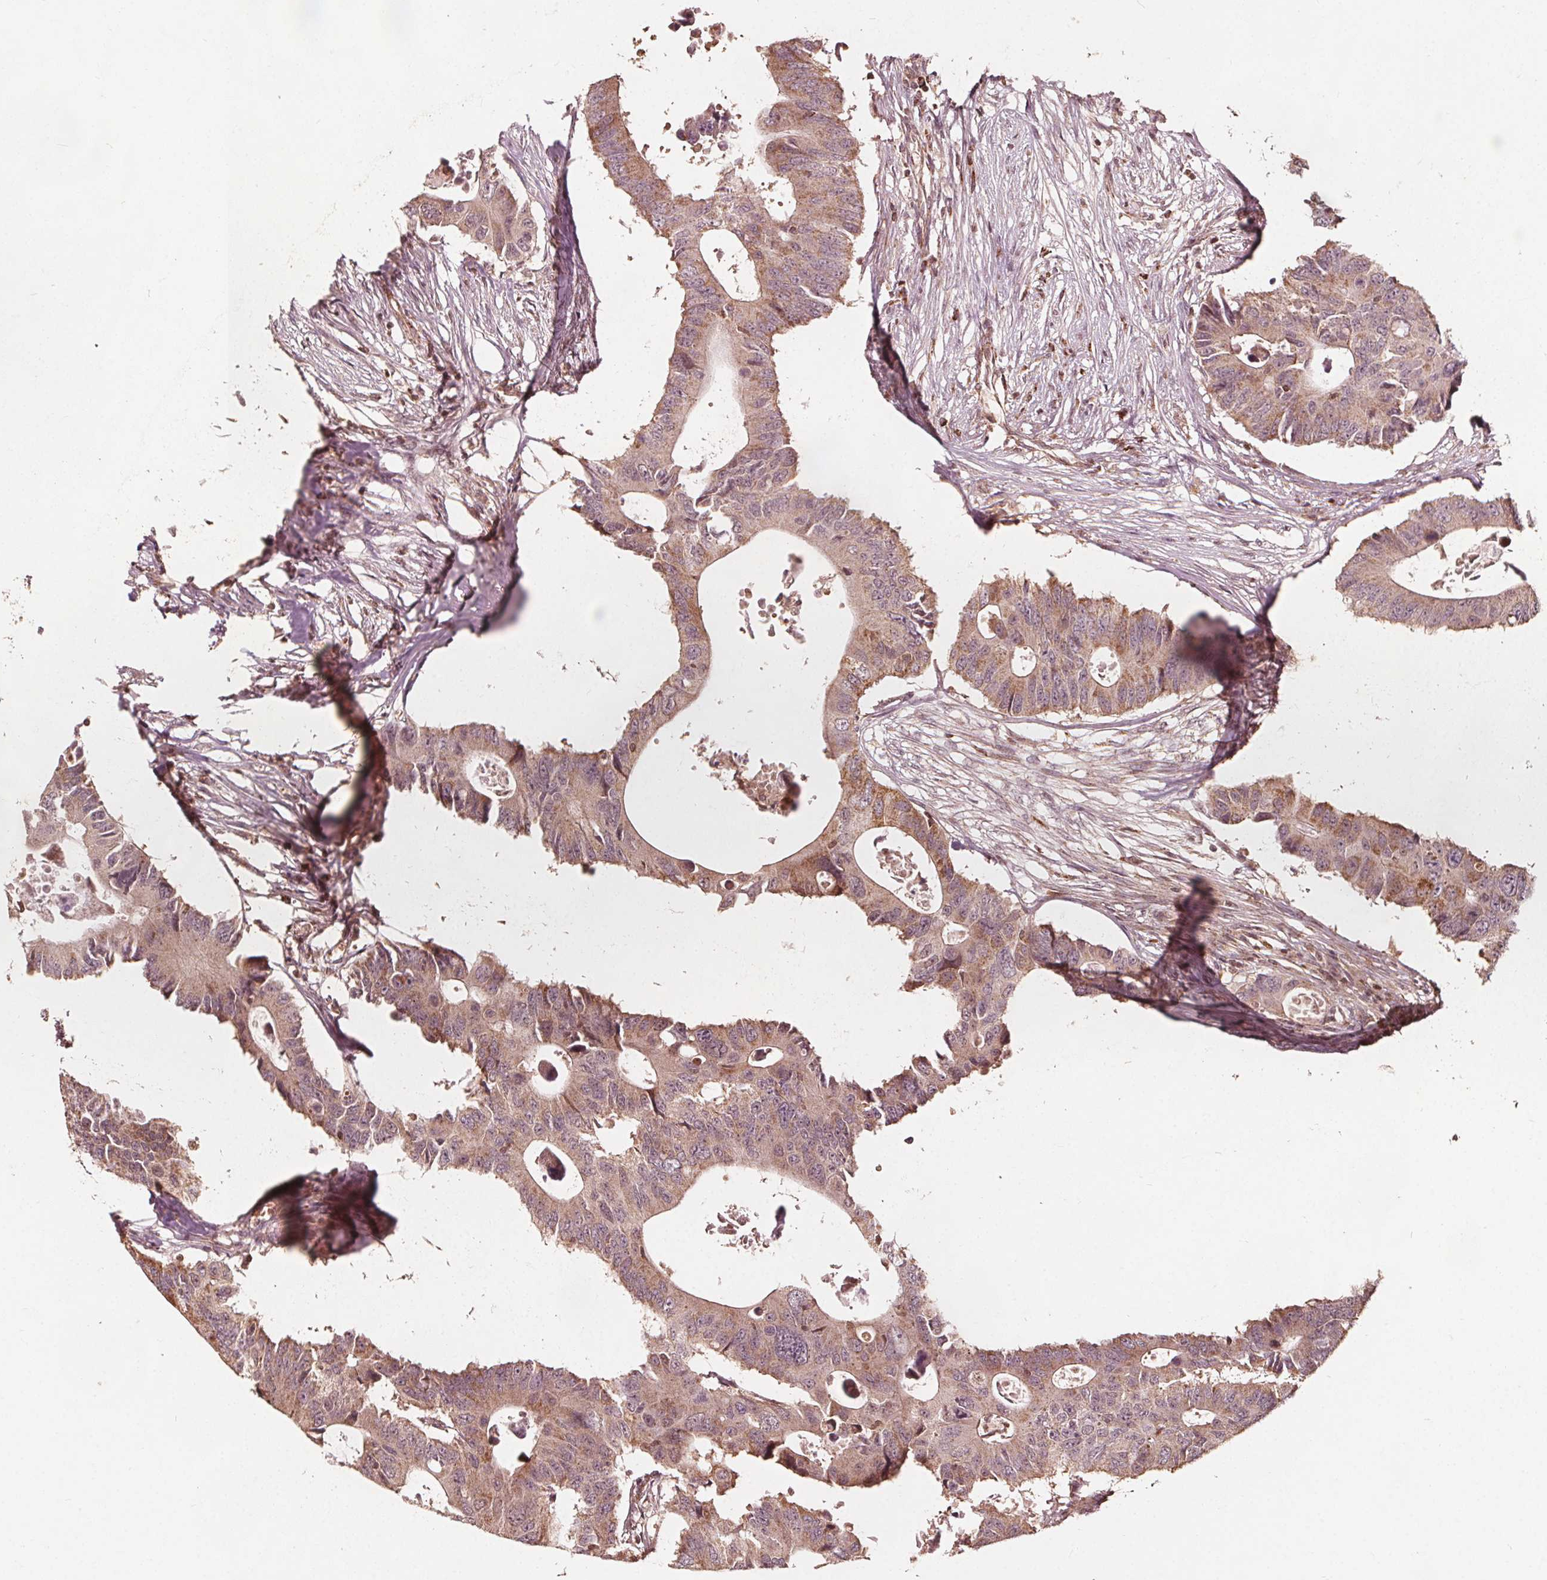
{"staining": {"intensity": "weak", "quantity": ">75%", "location": "cytoplasmic/membranous"}, "tissue": "colorectal cancer", "cell_type": "Tumor cells", "image_type": "cancer", "snomed": [{"axis": "morphology", "description": "Adenocarcinoma, NOS"}, {"axis": "topography", "description": "Colon"}], "caption": "Immunohistochemical staining of adenocarcinoma (colorectal) displays low levels of weak cytoplasmic/membranous protein expression in about >75% of tumor cells.", "gene": "AIP", "patient": {"sex": "male", "age": 71}}